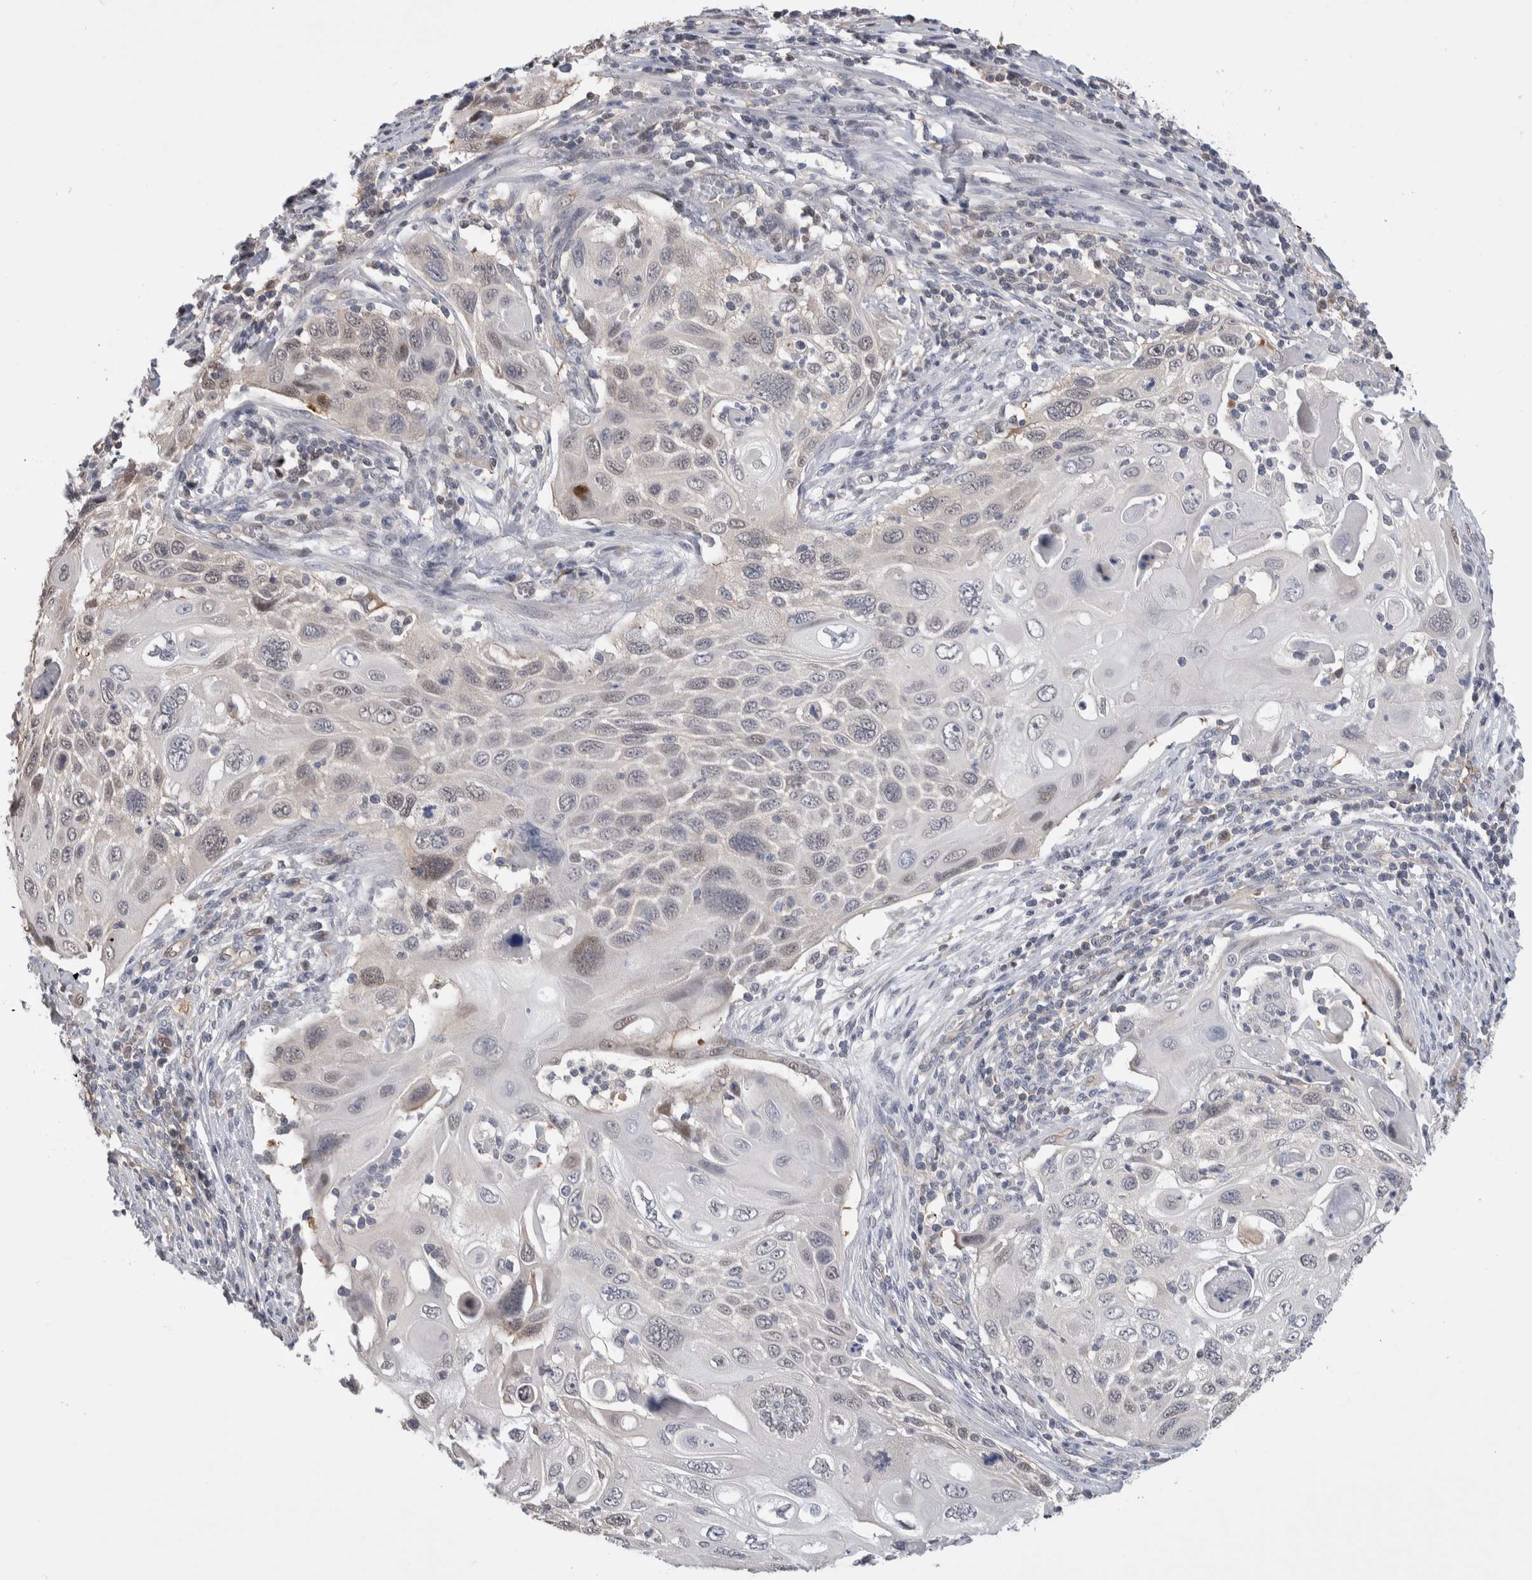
{"staining": {"intensity": "weak", "quantity": "<25%", "location": "nuclear"}, "tissue": "cervical cancer", "cell_type": "Tumor cells", "image_type": "cancer", "snomed": [{"axis": "morphology", "description": "Squamous cell carcinoma, NOS"}, {"axis": "topography", "description": "Cervix"}], "caption": "Photomicrograph shows no significant protein staining in tumor cells of cervical cancer (squamous cell carcinoma).", "gene": "ZBTB49", "patient": {"sex": "female", "age": 70}}